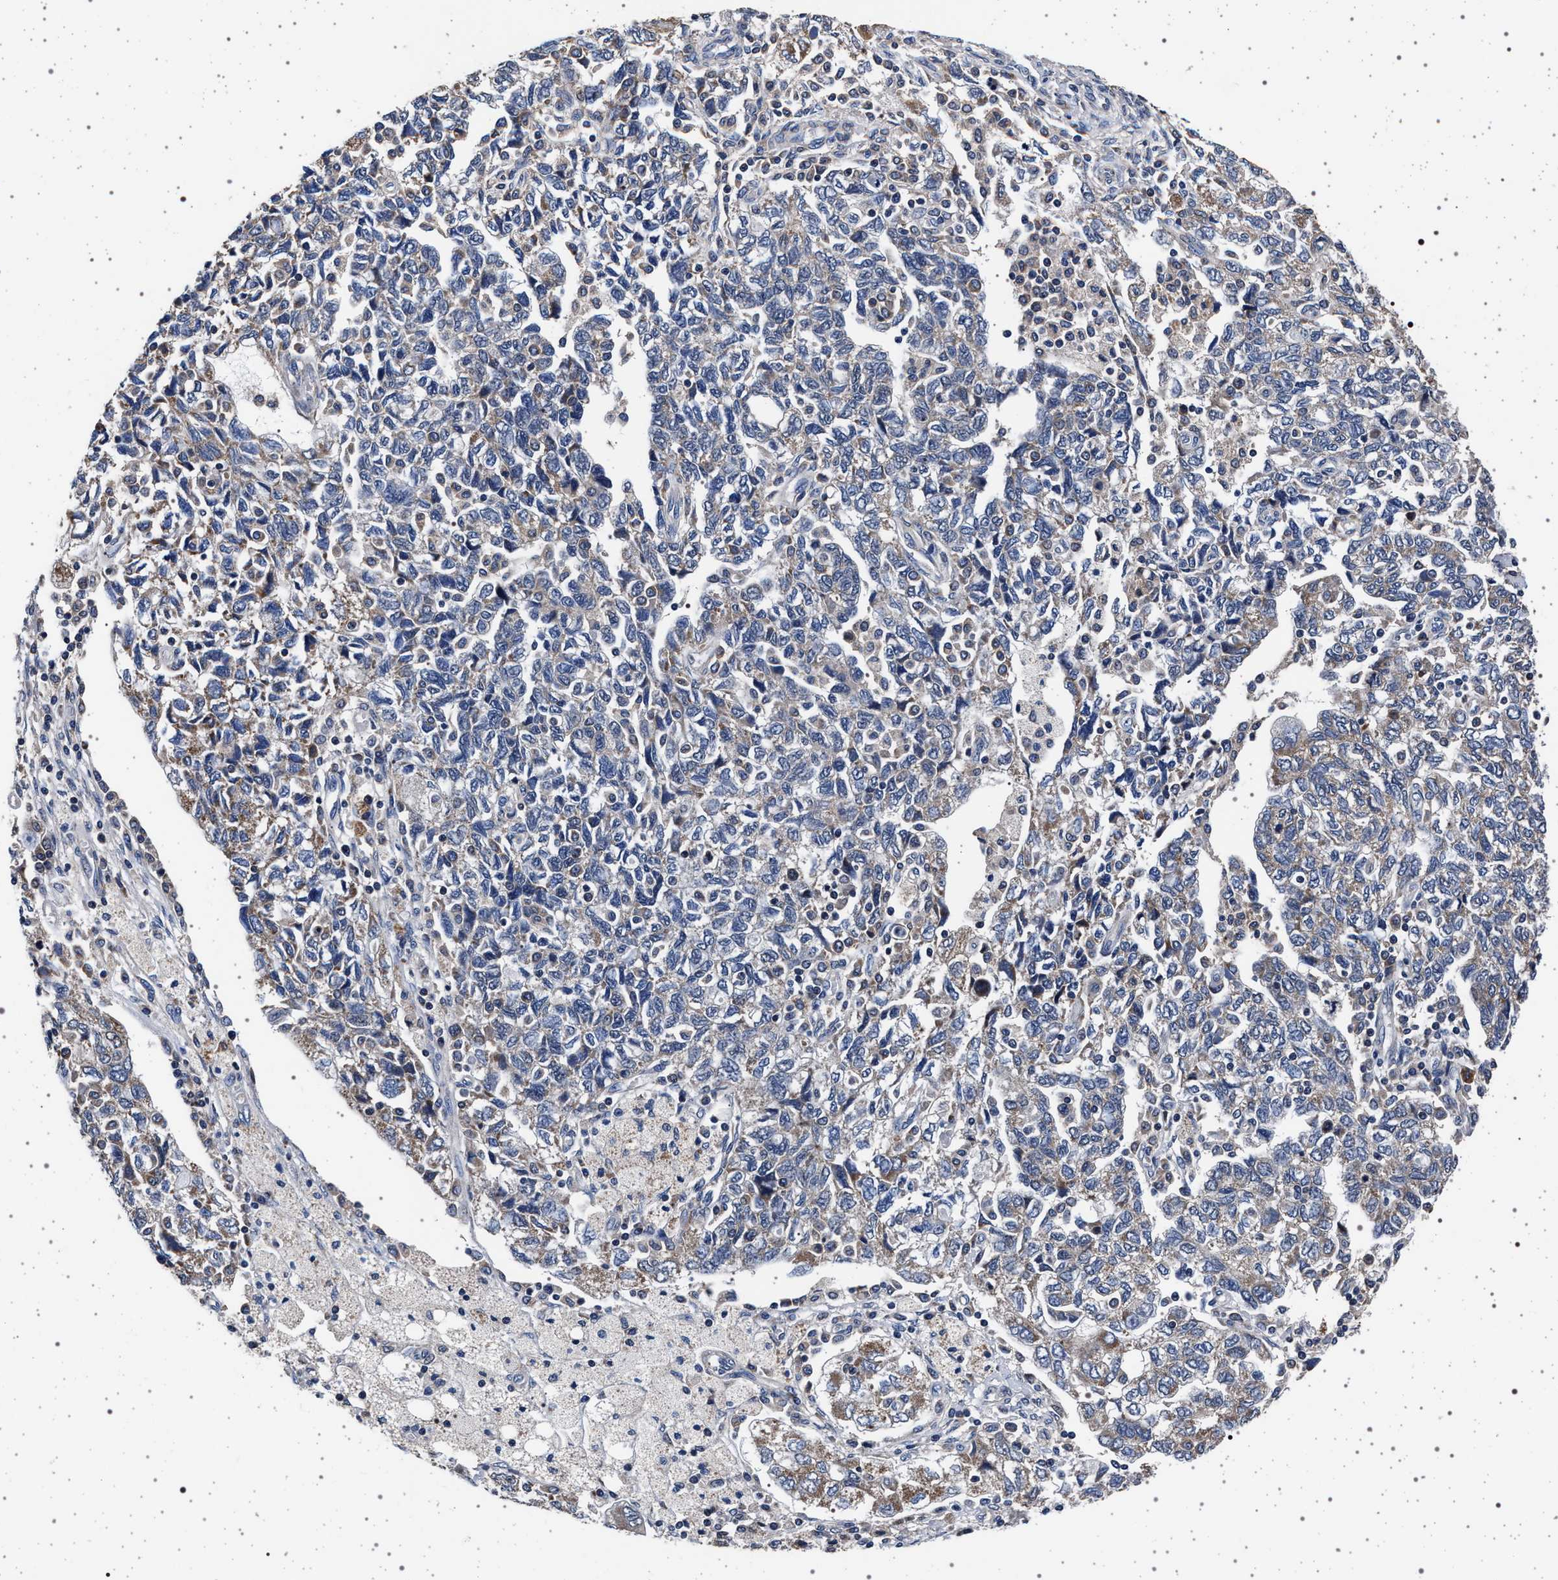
{"staining": {"intensity": "weak", "quantity": "<25%", "location": "cytoplasmic/membranous"}, "tissue": "ovarian cancer", "cell_type": "Tumor cells", "image_type": "cancer", "snomed": [{"axis": "morphology", "description": "Carcinoma, NOS"}, {"axis": "morphology", "description": "Cystadenocarcinoma, serous, NOS"}, {"axis": "topography", "description": "Ovary"}], "caption": "Micrograph shows no significant protein positivity in tumor cells of ovarian cancer. Brightfield microscopy of immunohistochemistry stained with DAB (brown) and hematoxylin (blue), captured at high magnification.", "gene": "MAP3K2", "patient": {"sex": "female", "age": 69}}